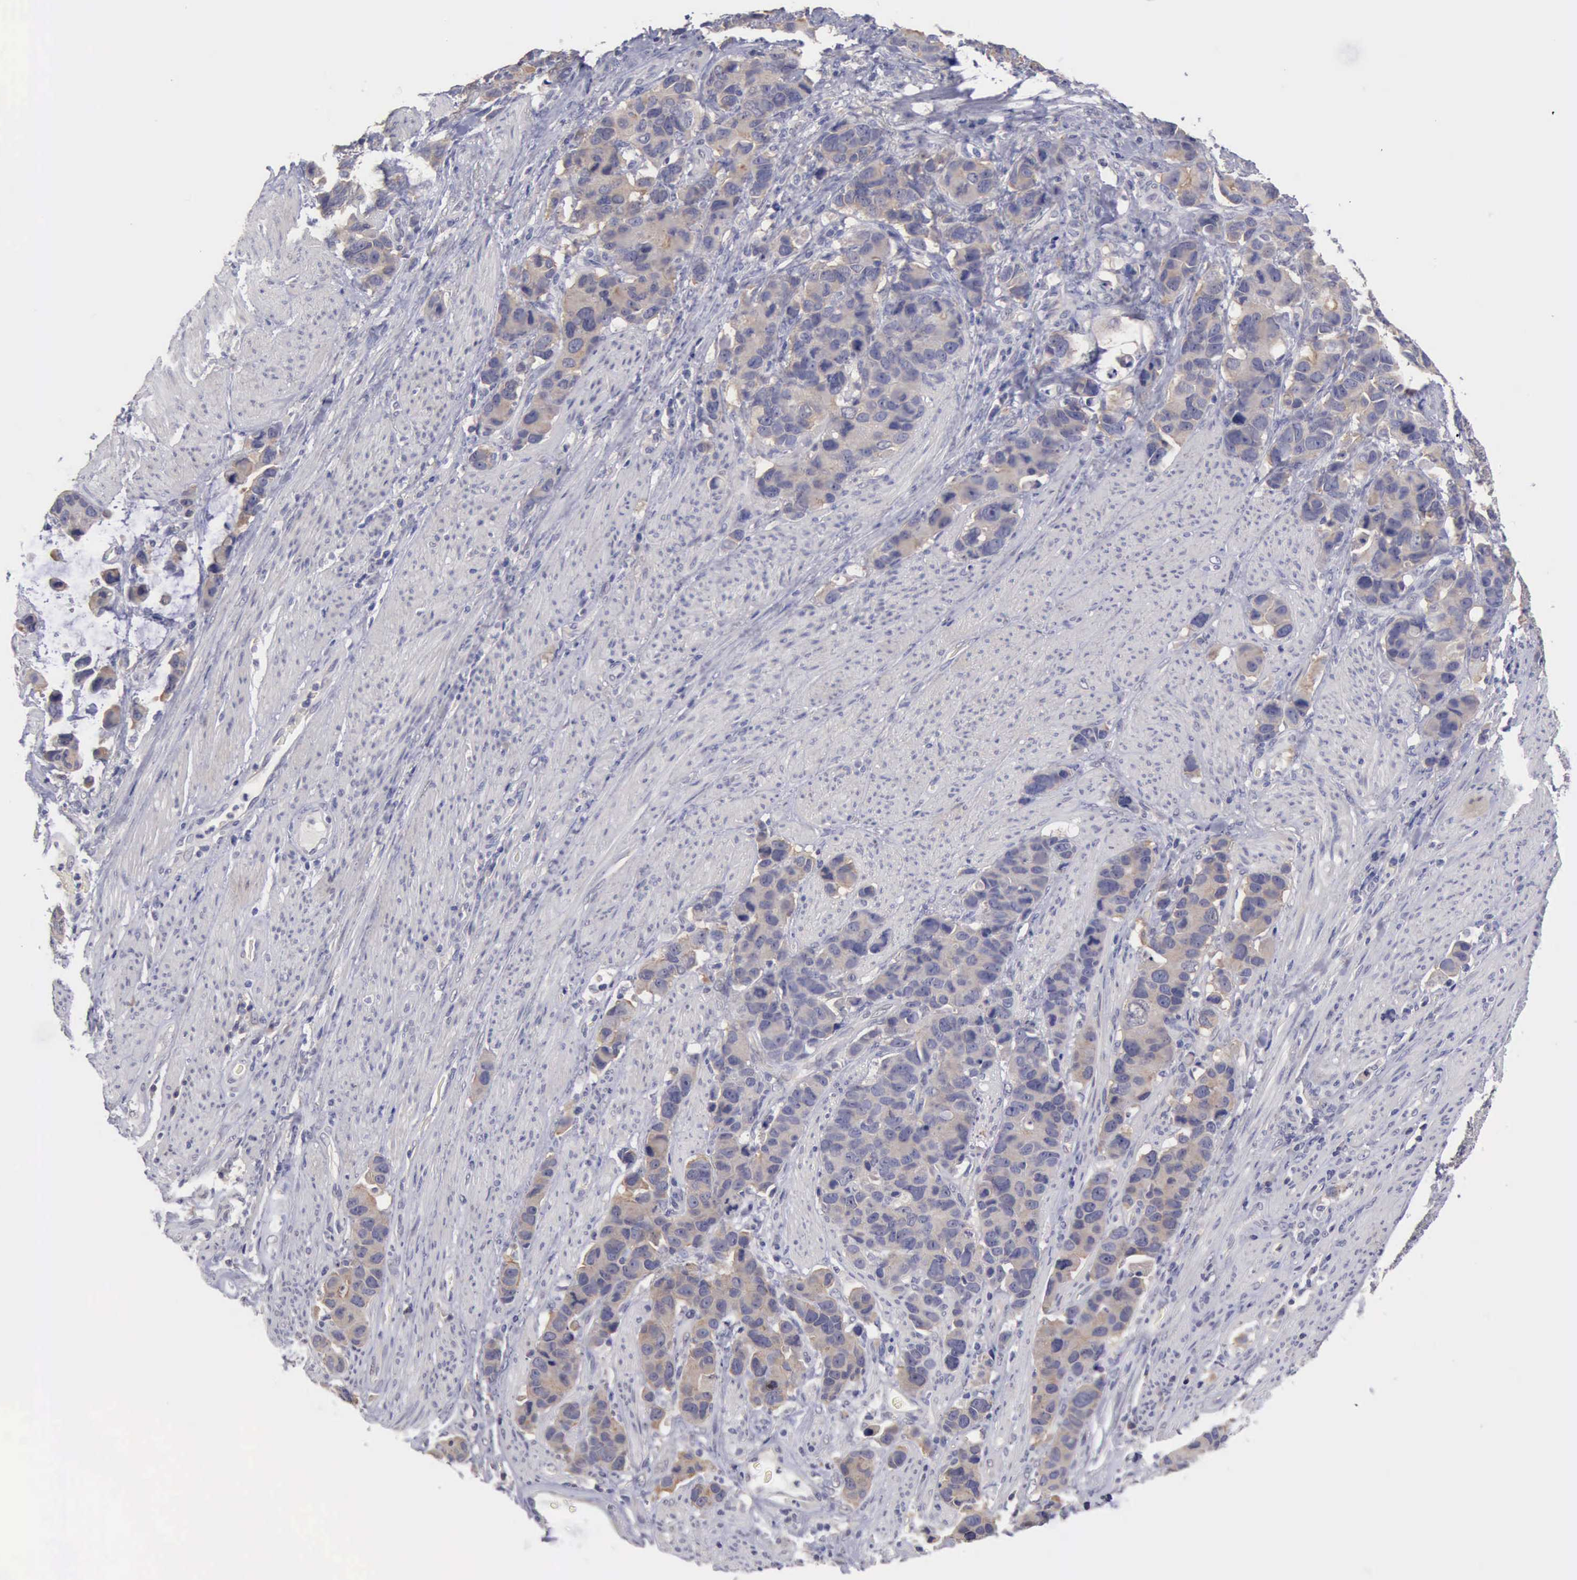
{"staining": {"intensity": "weak", "quantity": "25%-75%", "location": "cytoplasmic/membranous"}, "tissue": "stomach cancer", "cell_type": "Tumor cells", "image_type": "cancer", "snomed": [{"axis": "morphology", "description": "Adenocarcinoma, NOS"}, {"axis": "topography", "description": "Stomach, upper"}], "caption": "Tumor cells exhibit weak cytoplasmic/membranous staining in approximately 25%-75% of cells in adenocarcinoma (stomach). (DAB (3,3'-diaminobenzidine) IHC, brown staining for protein, blue staining for nuclei).", "gene": "PHKA1", "patient": {"sex": "male", "age": 71}}